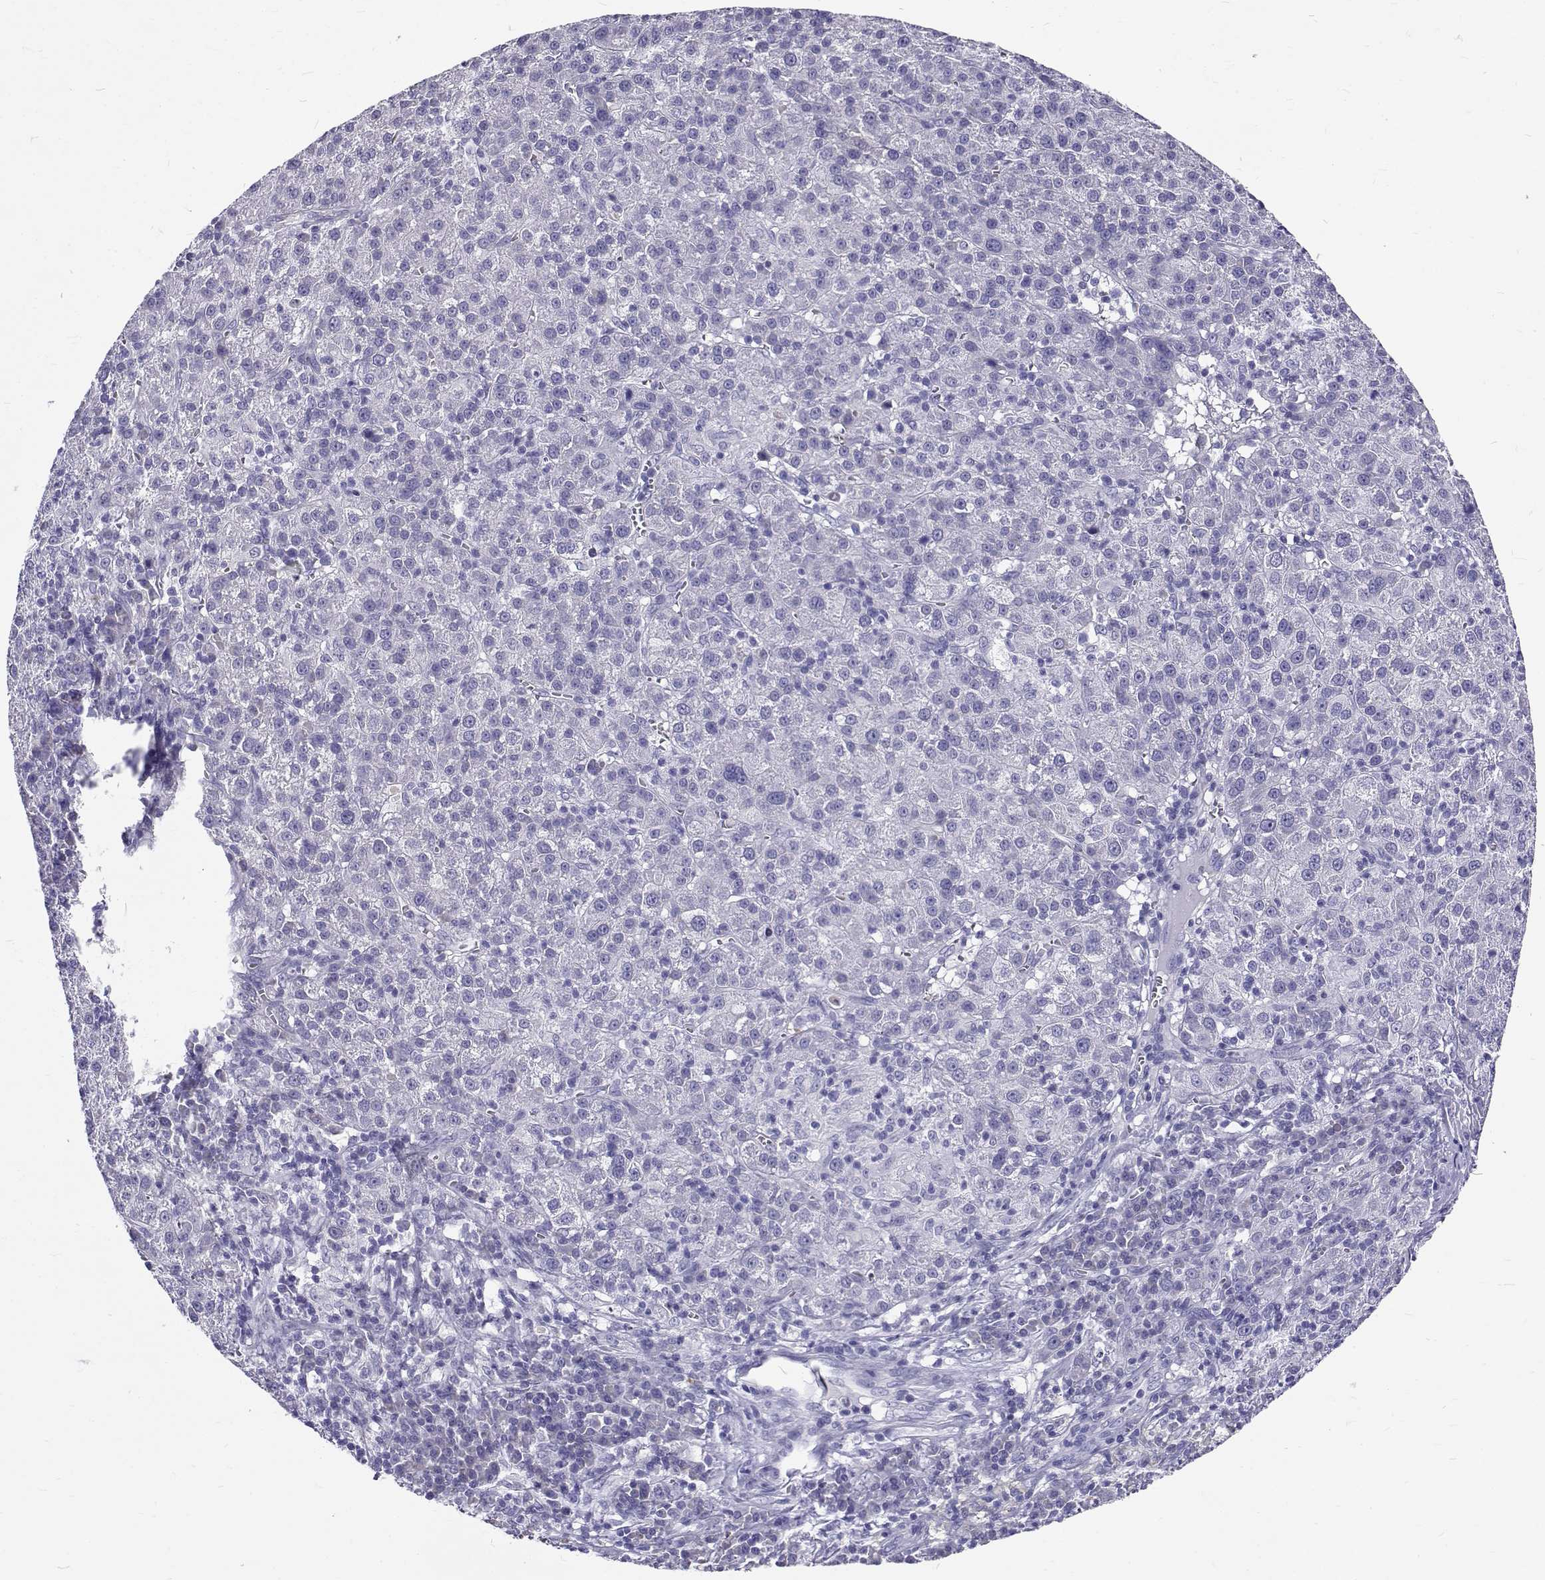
{"staining": {"intensity": "negative", "quantity": "none", "location": "none"}, "tissue": "liver cancer", "cell_type": "Tumor cells", "image_type": "cancer", "snomed": [{"axis": "morphology", "description": "Carcinoma, Hepatocellular, NOS"}, {"axis": "topography", "description": "Liver"}], "caption": "Immunohistochemistry of hepatocellular carcinoma (liver) displays no staining in tumor cells.", "gene": "IGSF1", "patient": {"sex": "female", "age": 60}}